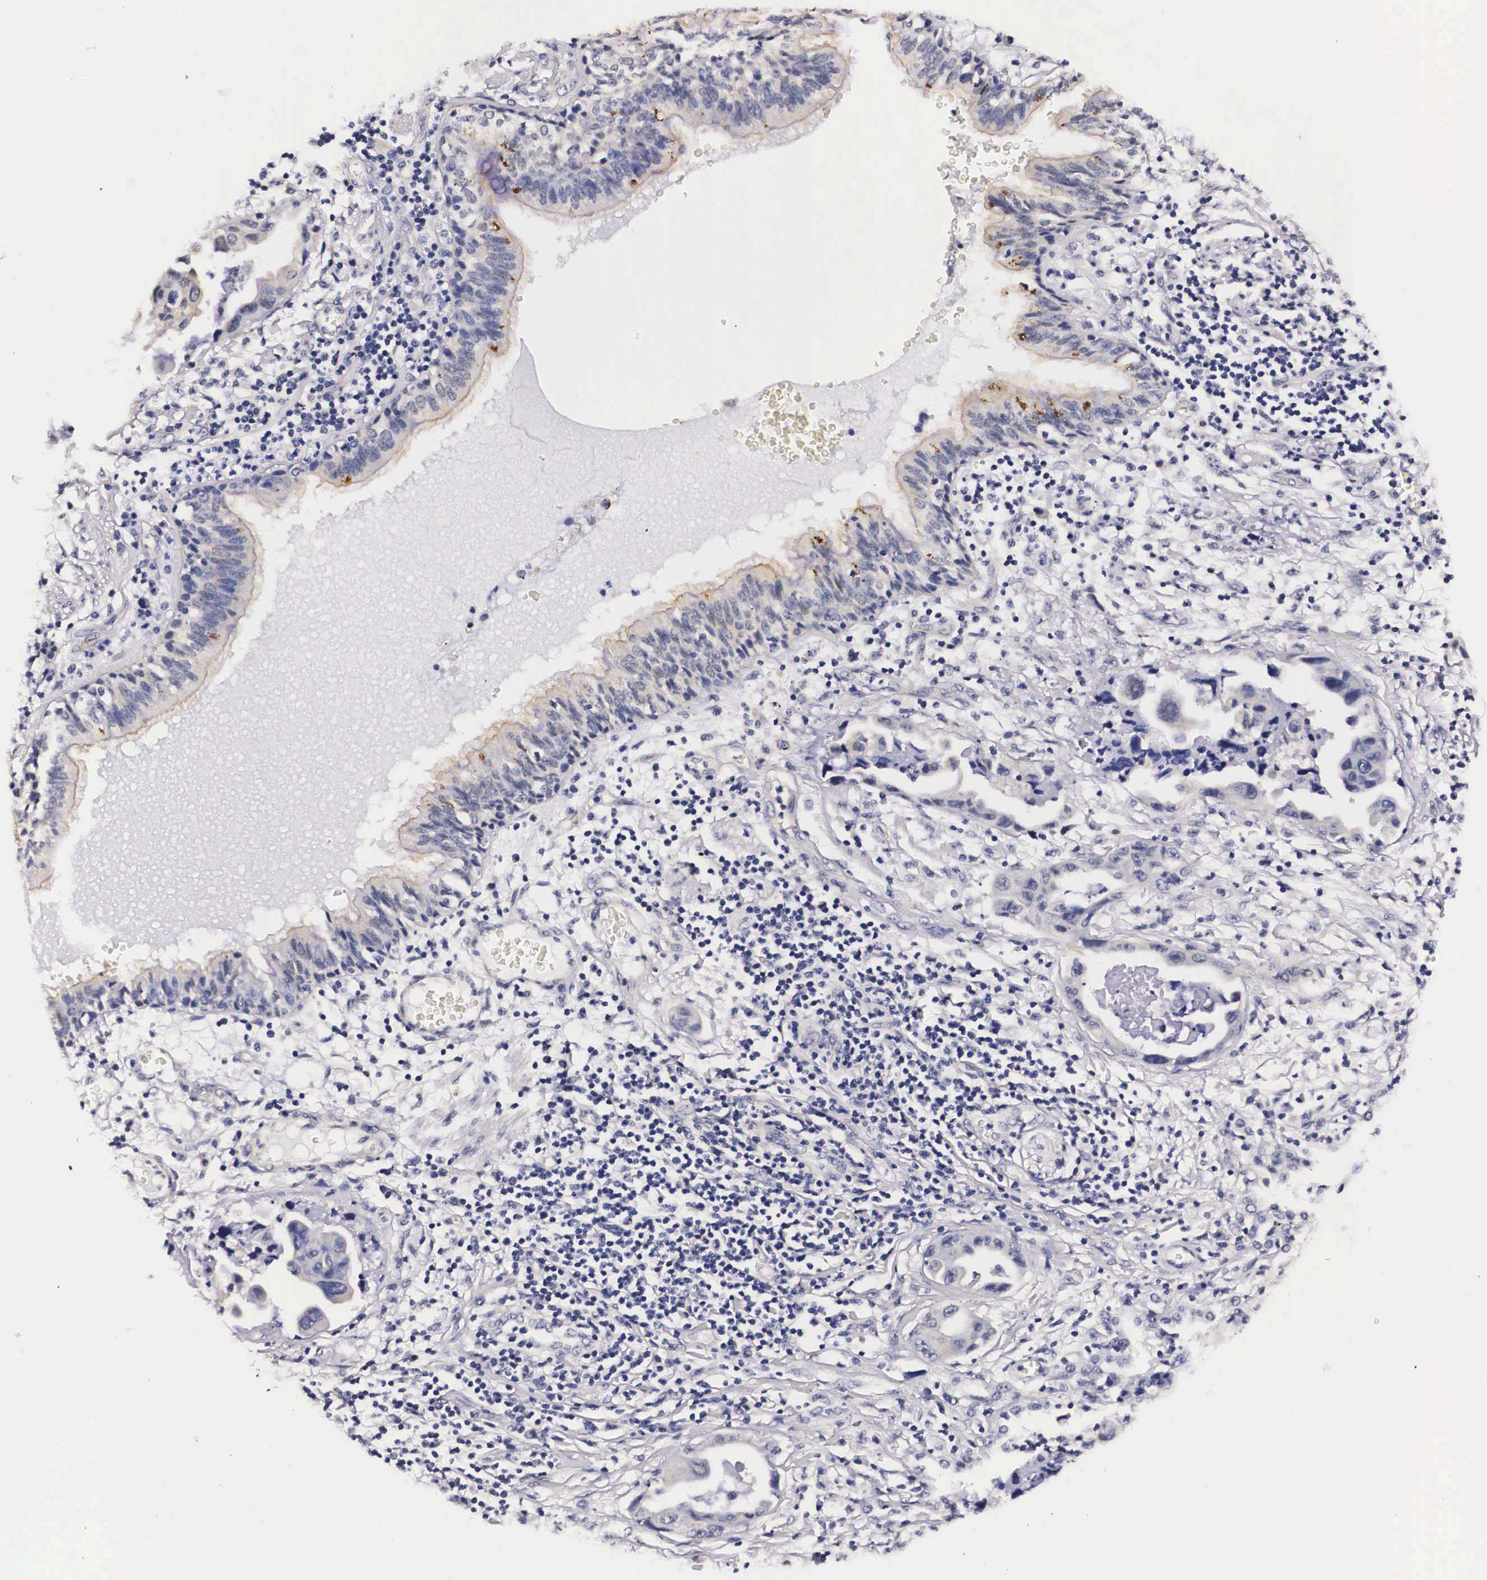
{"staining": {"intensity": "negative", "quantity": "none", "location": "none"}, "tissue": "lung cancer", "cell_type": "Tumor cells", "image_type": "cancer", "snomed": [{"axis": "morphology", "description": "Adenocarcinoma, NOS"}, {"axis": "topography", "description": "Lung"}], "caption": "The photomicrograph demonstrates no staining of tumor cells in lung cancer (adenocarcinoma). (DAB (3,3'-diaminobenzidine) immunohistochemistry (IHC) with hematoxylin counter stain).", "gene": "PHETA2", "patient": {"sex": "male", "age": 64}}